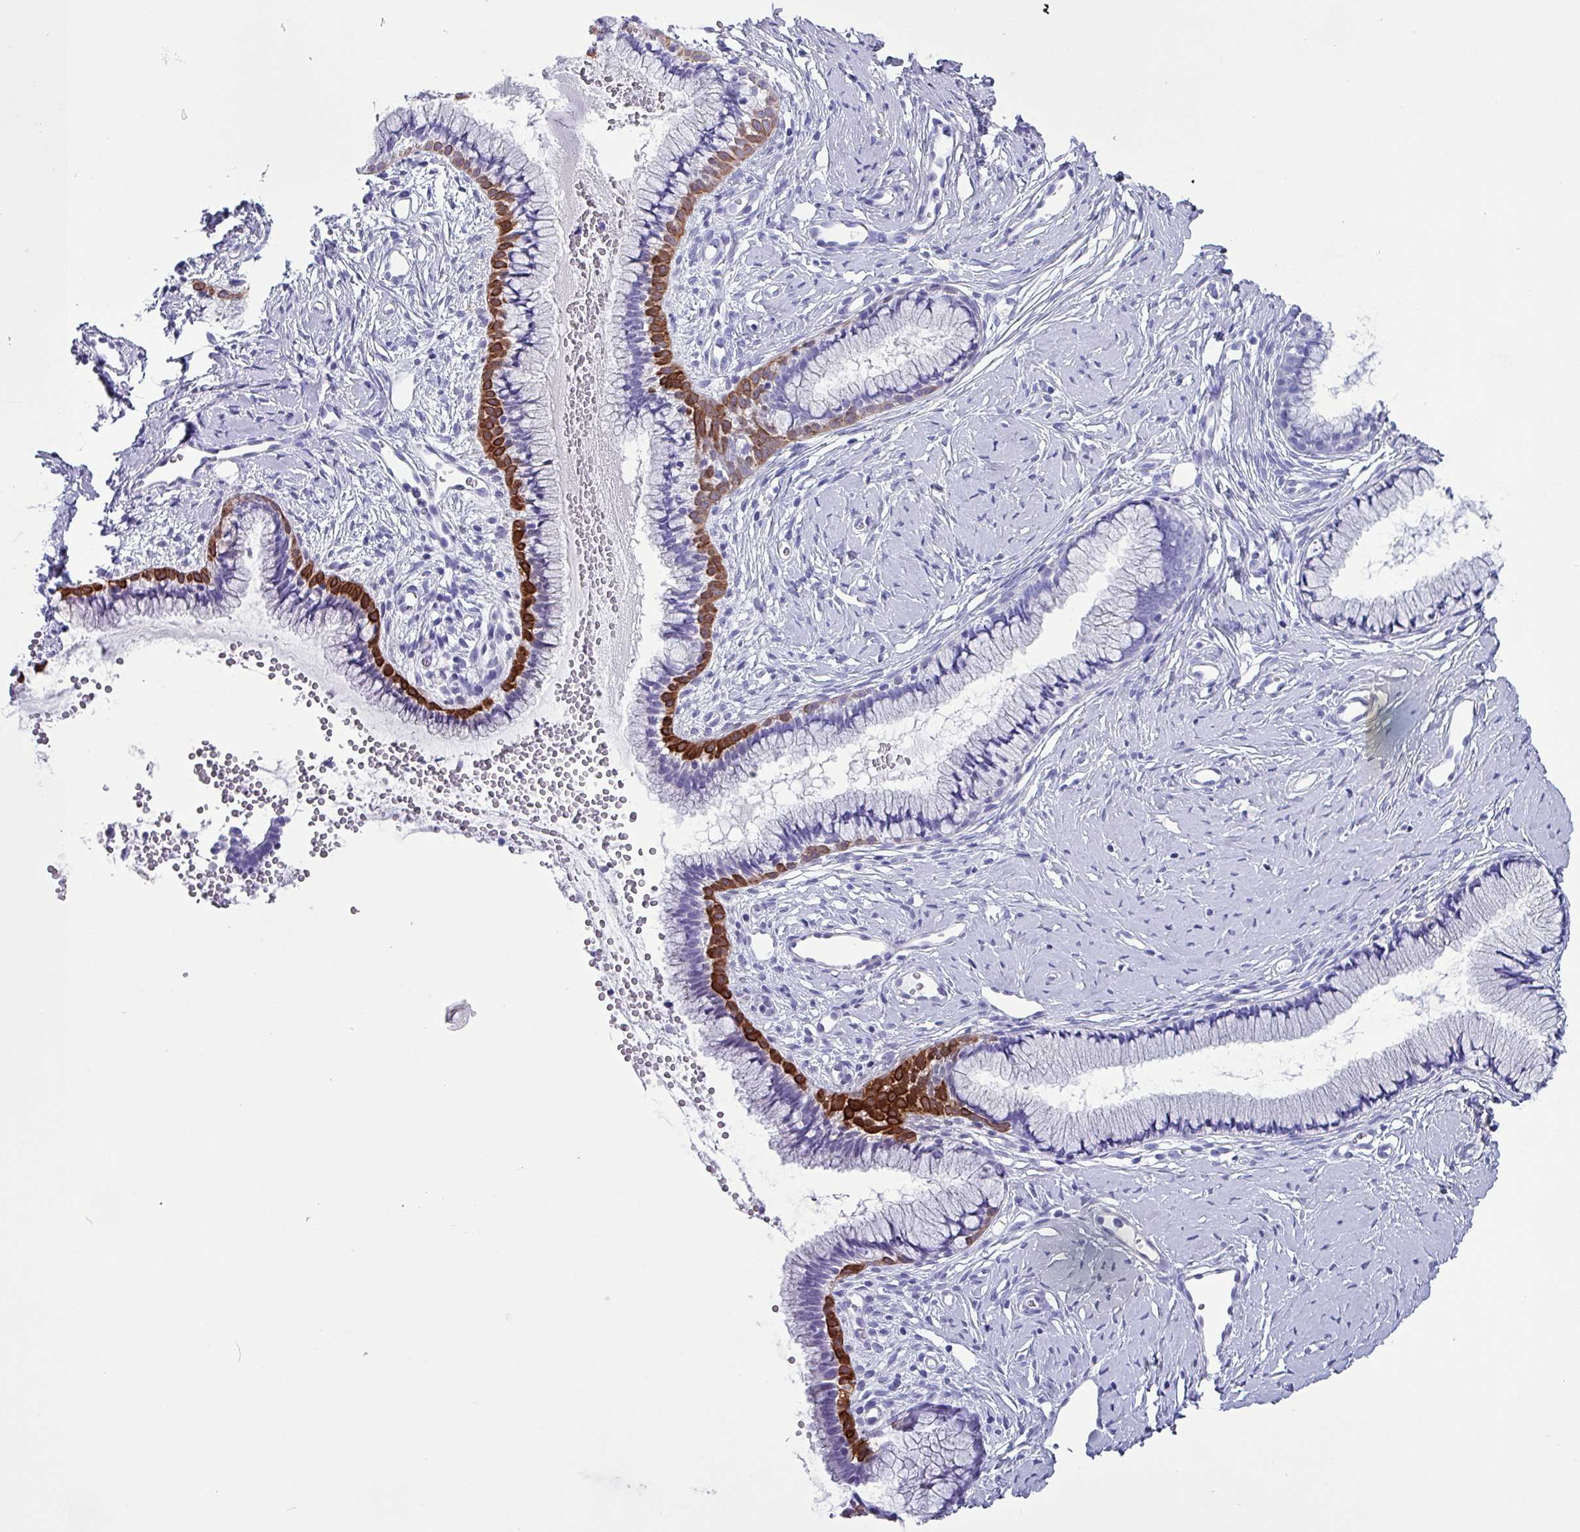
{"staining": {"intensity": "moderate", "quantity": "<25%", "location": "cytoplasmic/membranous"}, "tissue": "cervix", "cell_type": "Glandular cells", "image_type": "normal", "snomed": [{"axis": "morphology", "description": "Normal tissue, NOS"}, {"axis": "topography", "description": "Cervix"}], "caption": "Cervix stained for a protein (brown) demonstrates moderate cytoplasmic/membranous positive positivity in approximately <25% of glandular cells.", "gene": "KRT6A", "patient": {"sex": "female", "age": 40}}